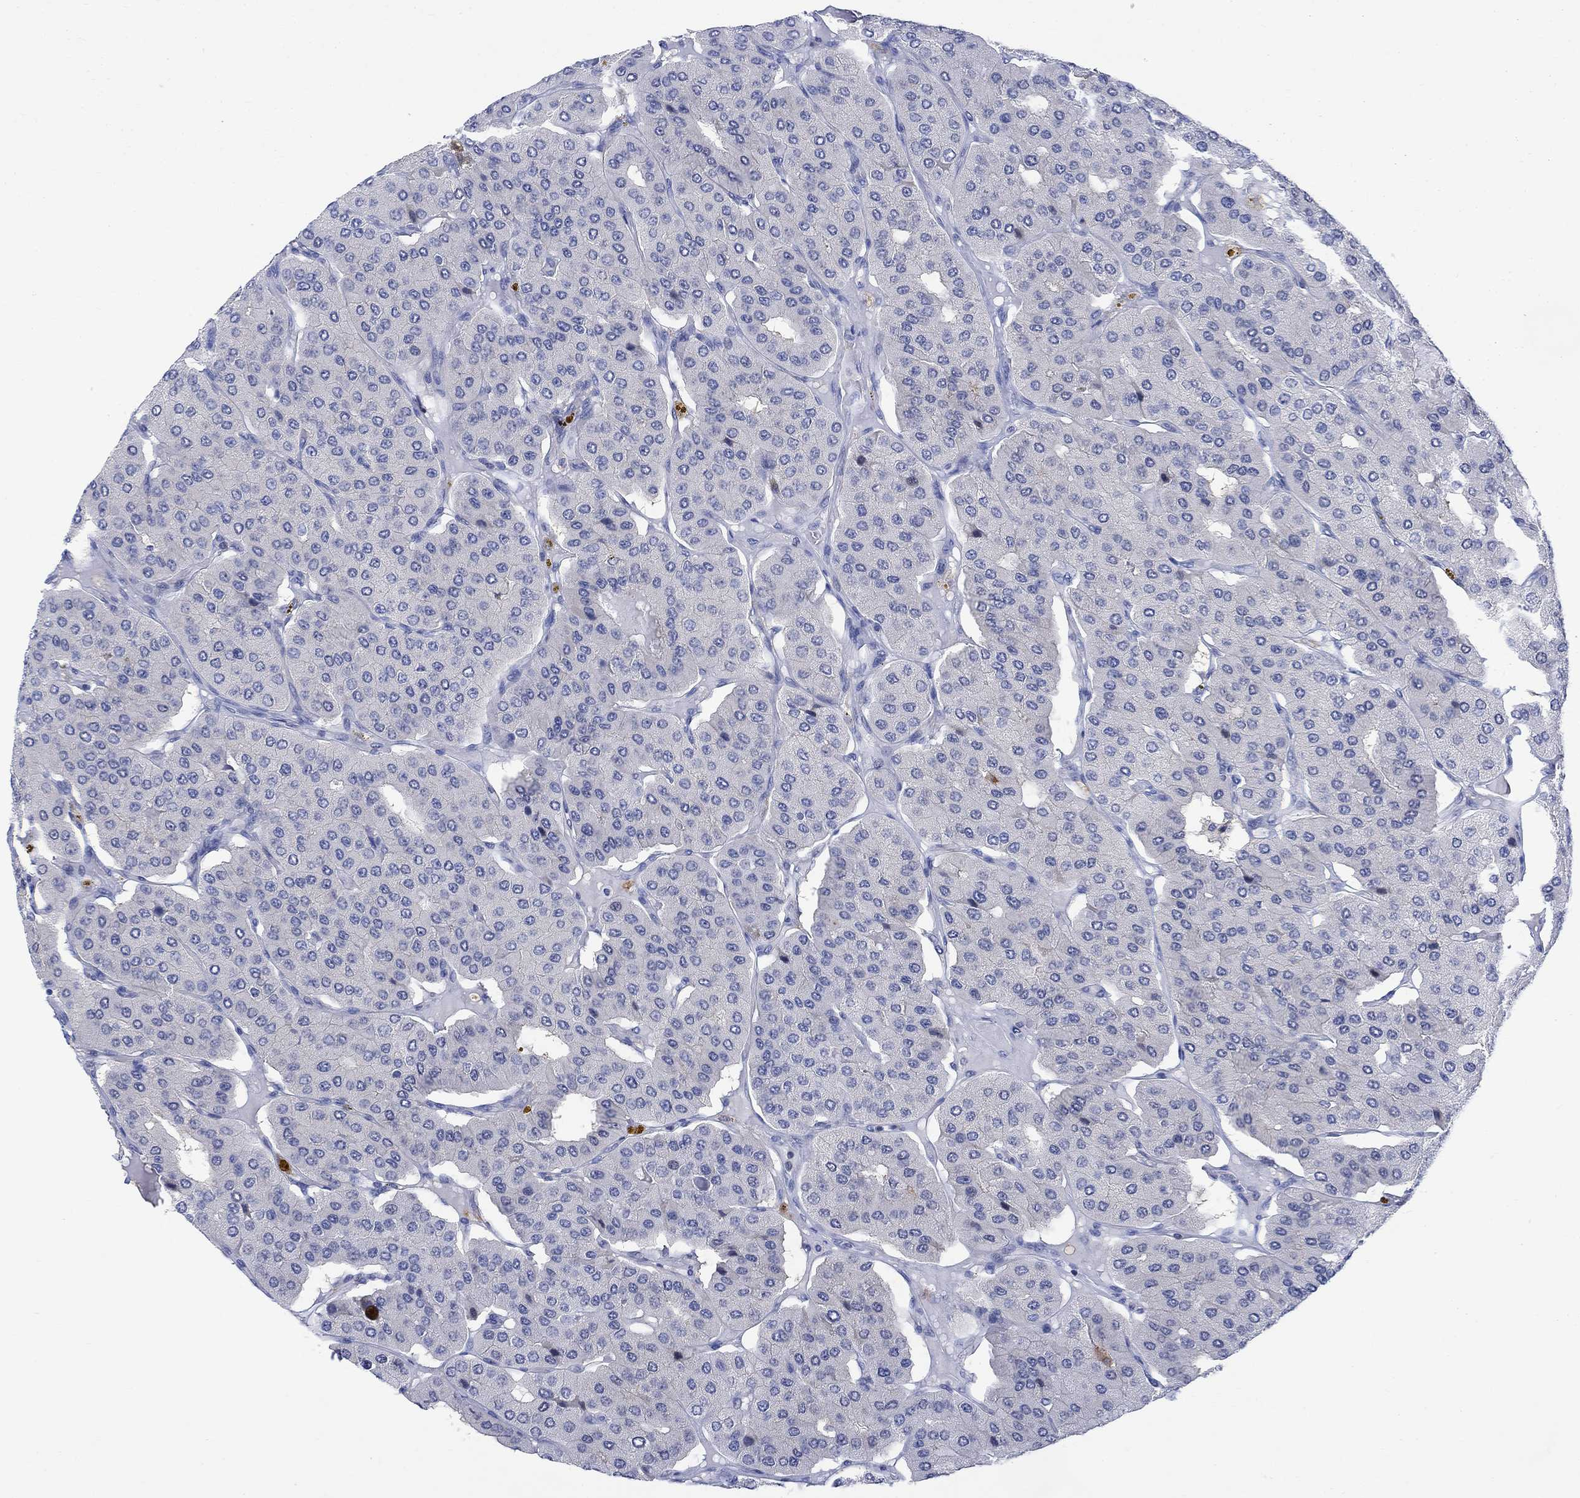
{"staining": {"intensity": "strong", "quantity": "<25%", "location": "cytoplasmic/membranous"}, "tissue": "parathyroid gland", "cell_type": "Glandular cells", "image_type": "normal", "snomed": [{"axis": "morphology", "description": "Normal tissue, NOS"}, {"axis": "morphology", "description": "Adenoma, NOS"}, {"axis": "topography", "description": "Parathyroid gland"}], "caption": "There is medium levels of strong cytoplasmic/membranous positivity in glandular cells of normal parathyroid gland, as demonstrated by immunohistochemical staining (brown color).", "gene": "ARSK", "patient": {"sex": "female", "age": 86}}